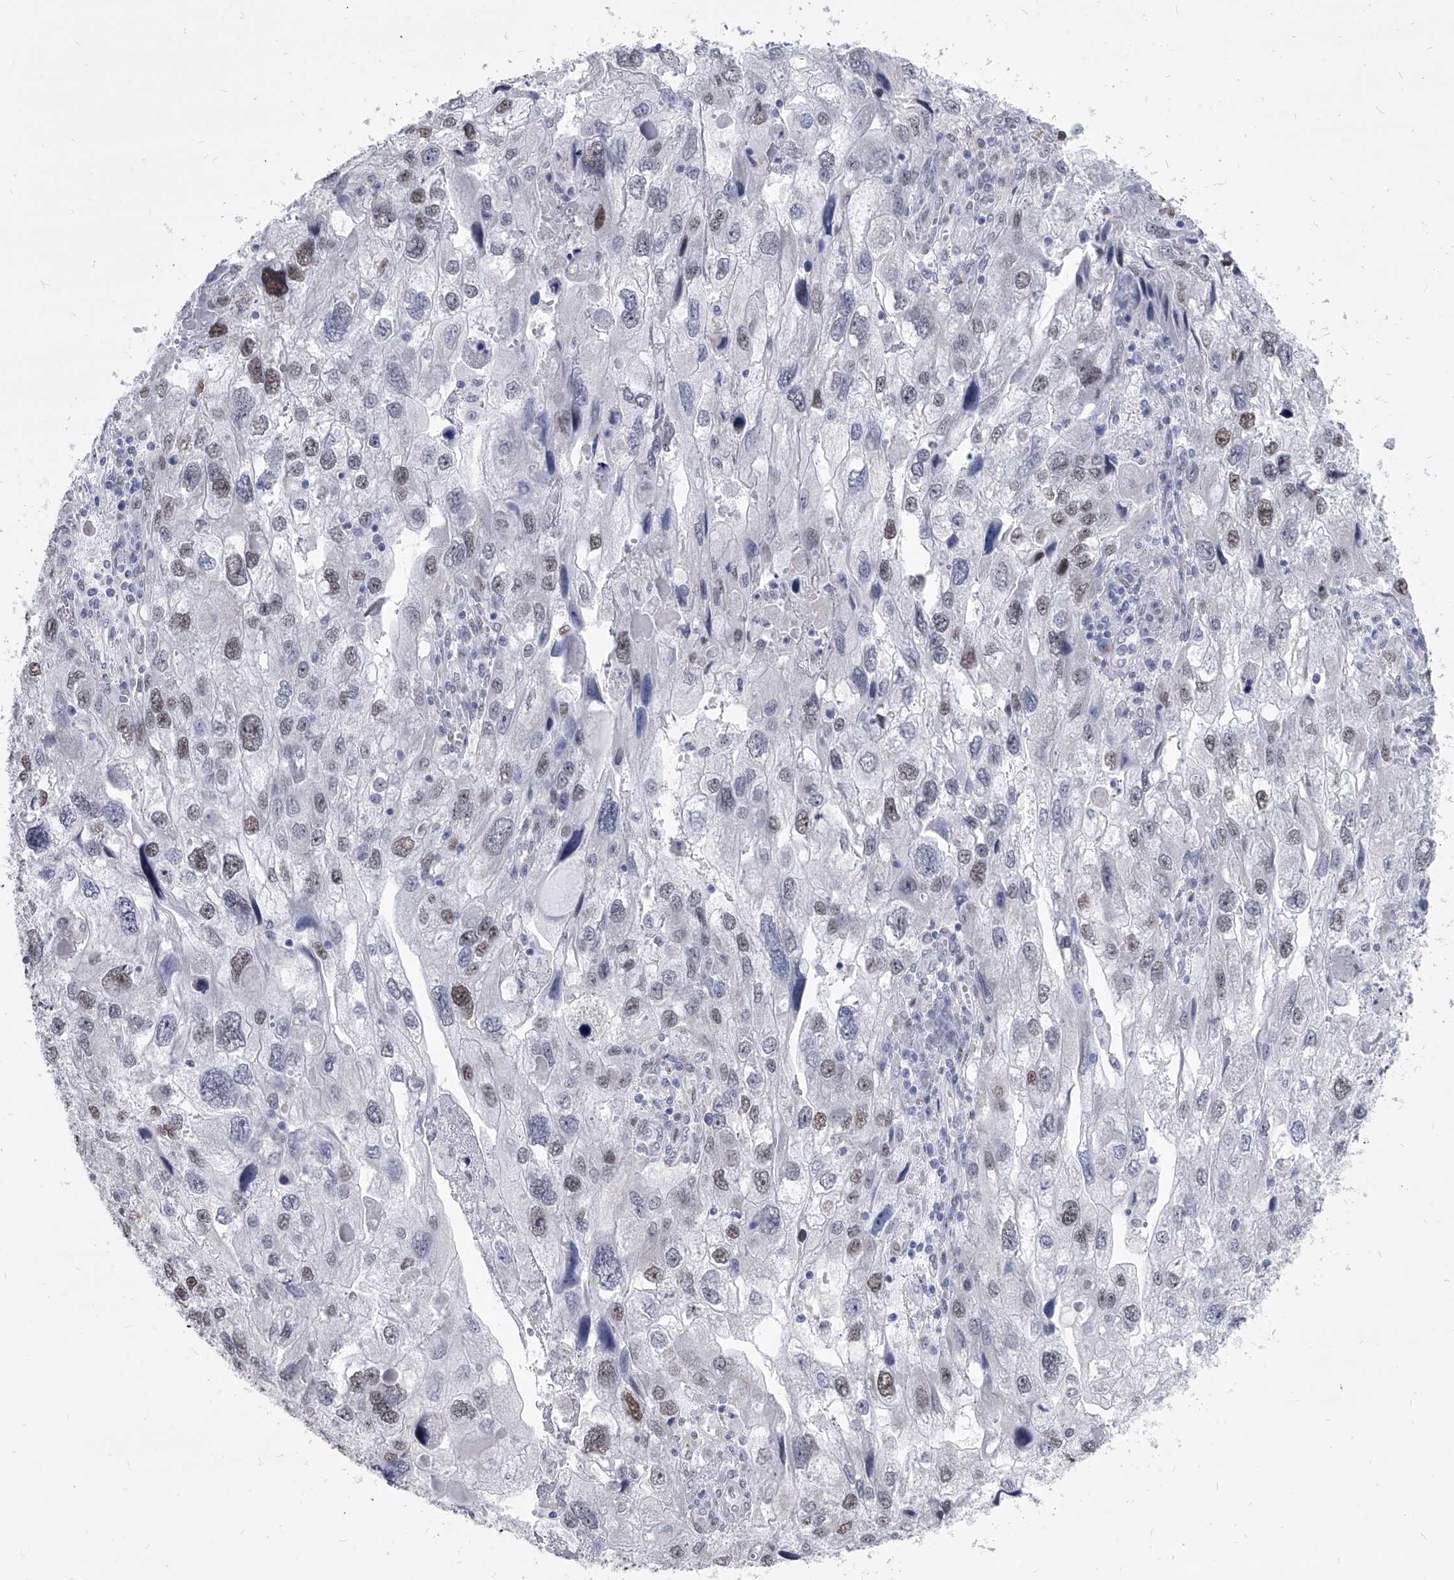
{"staining": {"intensity": "weak", "quantity": "<25%", "location": "nuclear"}, "tissue": "endometrial cancer", "cell_type": "Tumor cells", "image_type": "cancer", "snomed": [{"axis": "morphology", "description": "Adenocarcinoma, NOS"}, {"axis": "topography", "description": "Endometrium"}], "caption": "This is an IHC photomicrograph of endometrial cancer (adenocarcinoma). There is no expression in tumor cells.", "gene": "EVA1C", "patient": {"sex": "female", "age": 49}}